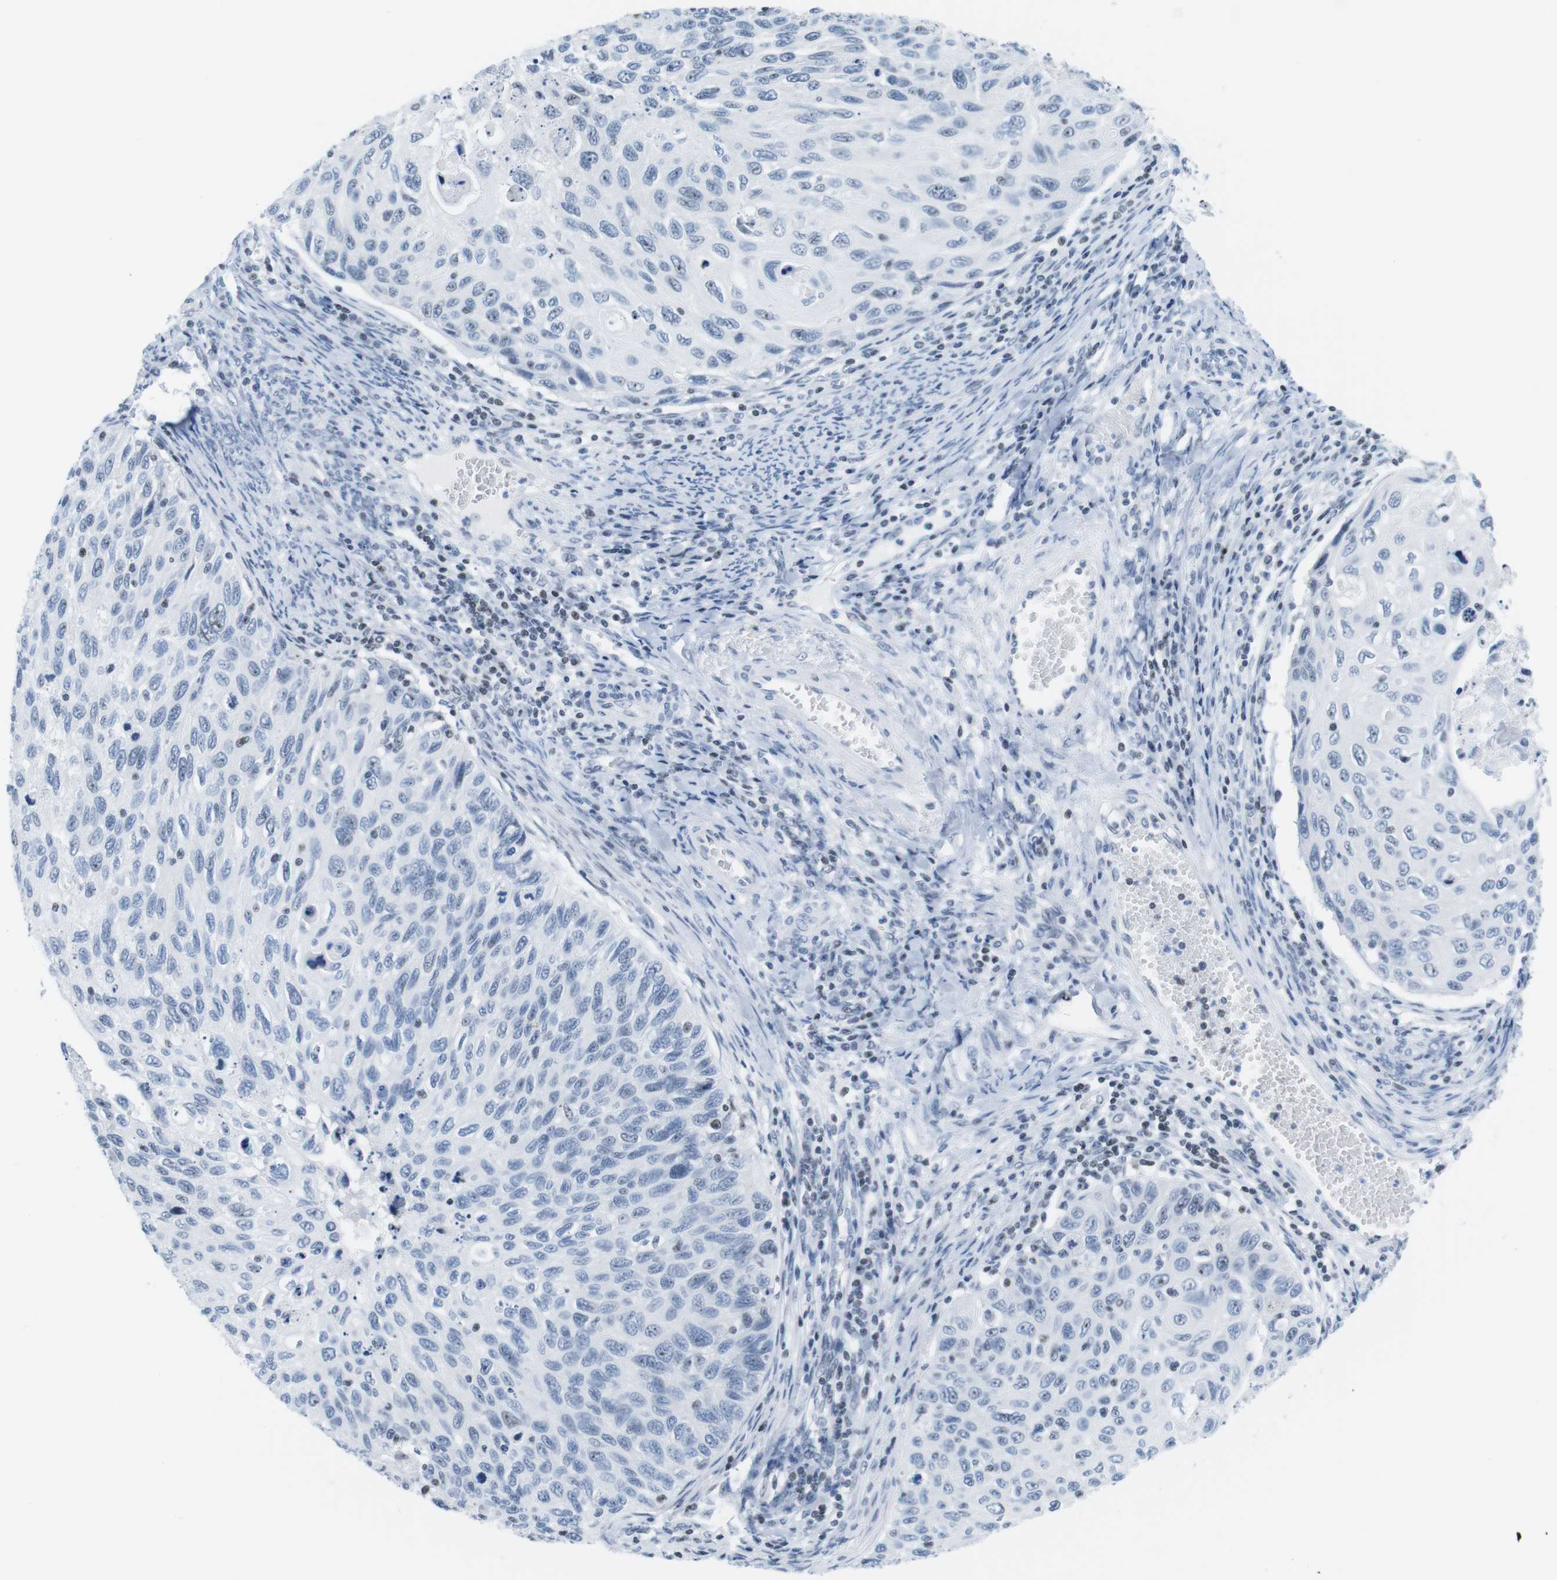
{"staining": {"intensity": "negative", "quantity": "none", "location": "none"}, "tissue": "cervical cancer", "cell_type": "Tumor cells", "image_type": "cancer", "snomed": [{"axis": "morphology", "description": "Squamous cell carcinoma, NOS"}, {"axis": "topography", "description": "Cervix"}], "caption": "Cervical cancer stained for a protein using IHC displays no staining tumor cells.", "gene": "NIFK", "patient": {"sex": "female", "age": 70}}